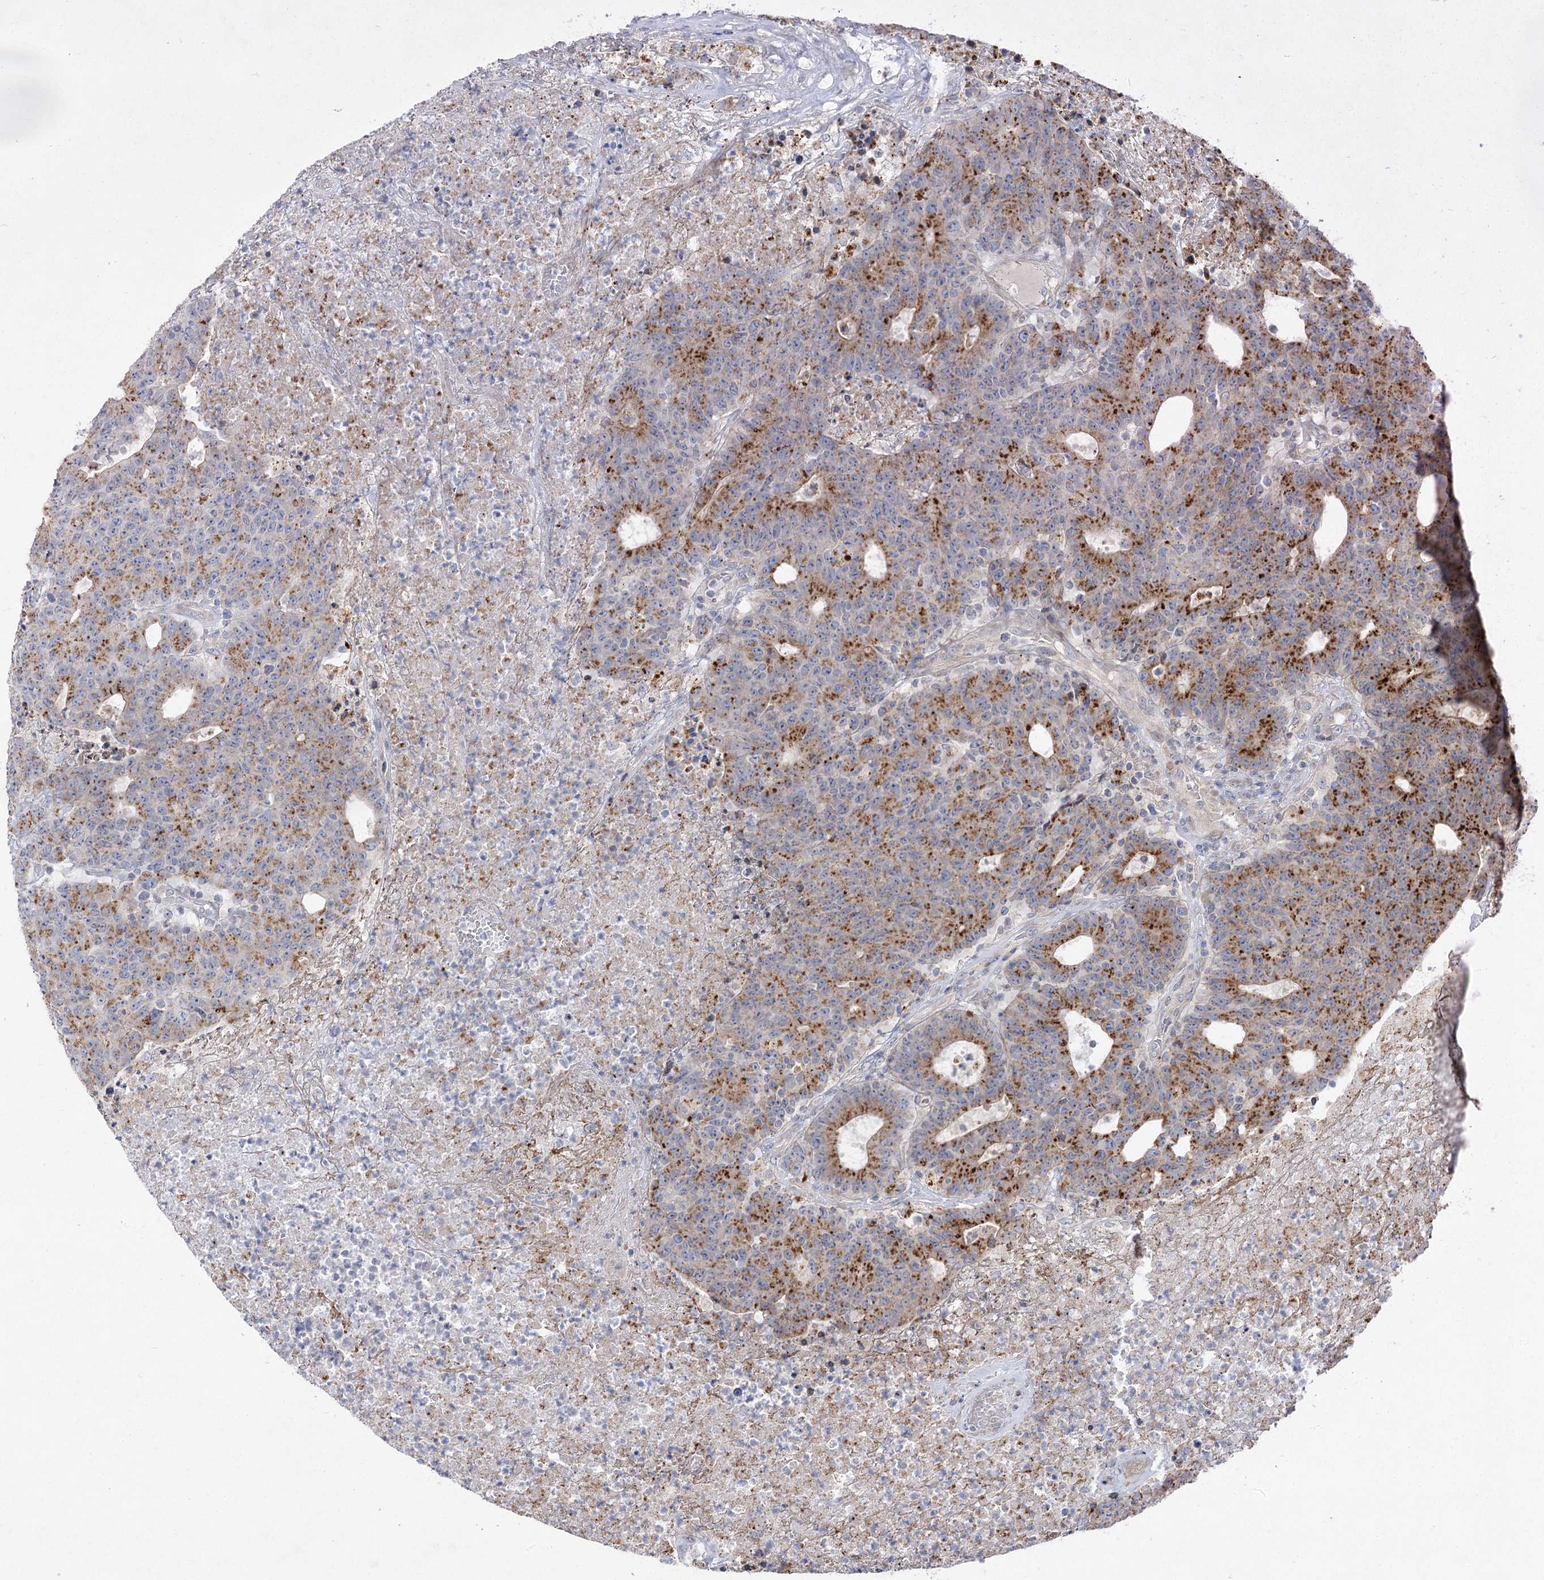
{"staining": {"intensity": "moderate", "quantity": ">75%", "location": "cytoplasmic/membranous"}, "tissue": "colorectal cancer", "cell_type": "Tumor cells", "image_type": "cancer", "snomed": [{"axis": "morphology", "description": "Adenocarcinoma, NOS"}, {"axis": "topography", "description": "Colon"}], "caption": "High-power microscopy captured an IHC photomicrograph of adenocarcinoma (colorectal), revealing moderate cytoplasmic/membranous staining in about >75% of tumor cells.", "gene": "SH3BP5L", "patient": {"sex": "female", "age": 75}}